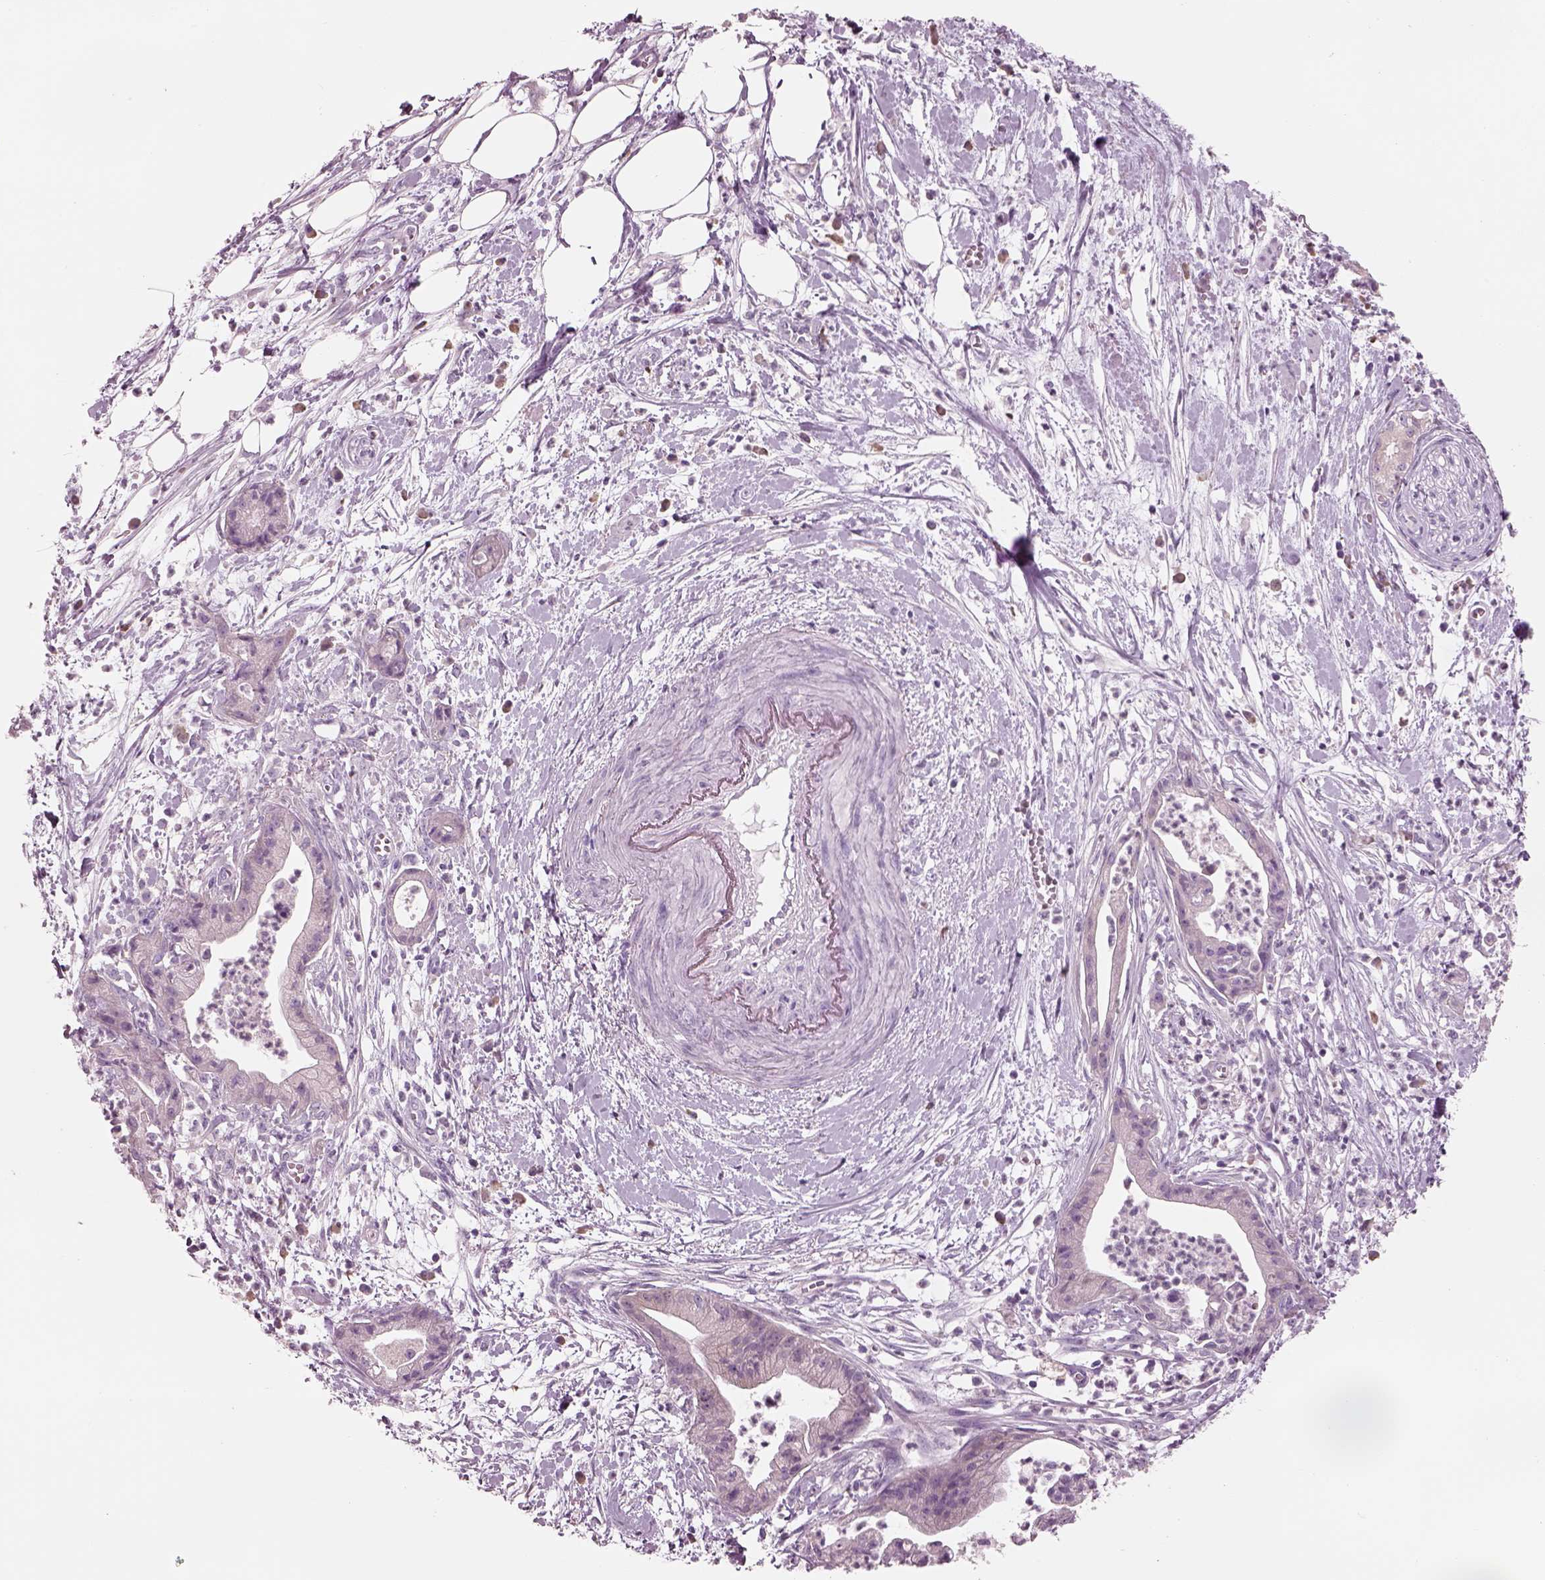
{"staining": {"intensity": "negative", "quantity": "none", "location": "none"}, "tissue": "pancreatic cancer", "cell_type": "Tumor cells", "image_type": "cancer", "snomed": [{"axis": "morphology", "description": "Normal tissue, NOS"}, {"axis": "morphology", "description": "Adenocarcinoma, NOS"}, {"axis": "topography", "description": "Lymph node"}, {"axis": "topography", "description": "Pancreas"}], "caption": "Tumor cells show no significant protein positivity in adenocarcinoma (pancreatic).", "gene": "SLC27A2", "patient": {"sex": "female", "age": 58}}